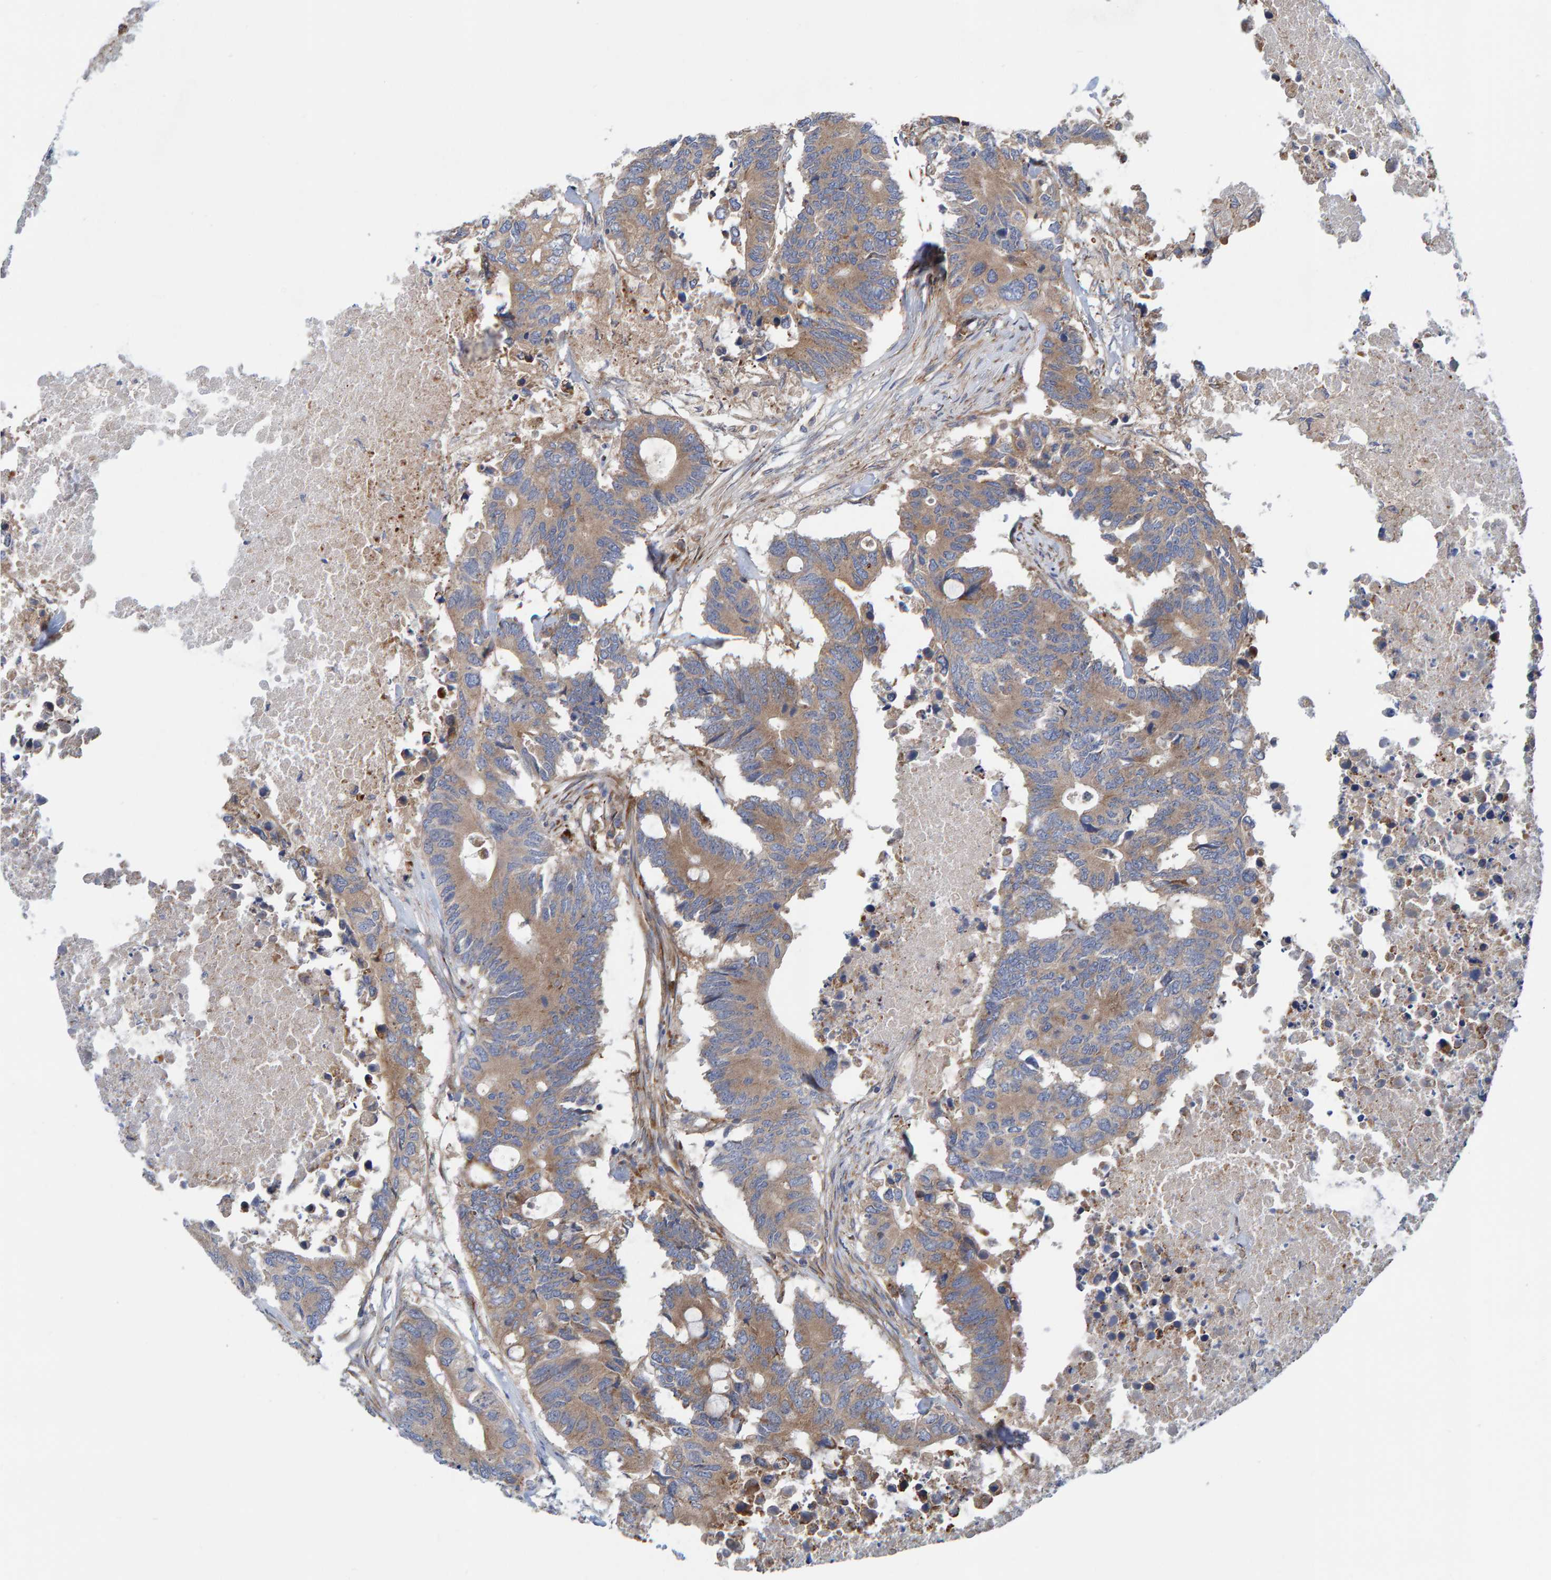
{"staining": {"intensity": "moderate", "quantity": ">75%", "location": "cytoplasmic/membranous"}, "tissue": "colorectal cancer", "cell_type": "Tumor cells", "image_type": "cancer", "snomed": [{"axis": "morphology", "description": "Adenocarcinoma, NOS"}, {"axis": "topography", "description": "Colon"}], "caption": "Protein expression analysis of colorectal cancer (adenocarcinoma) shows moderate cytoplasmic/membranous staining in approximately >75% of tumor cells.", "gene": "KIAA0753", "patient": {"sex": "male", "age": 71}}